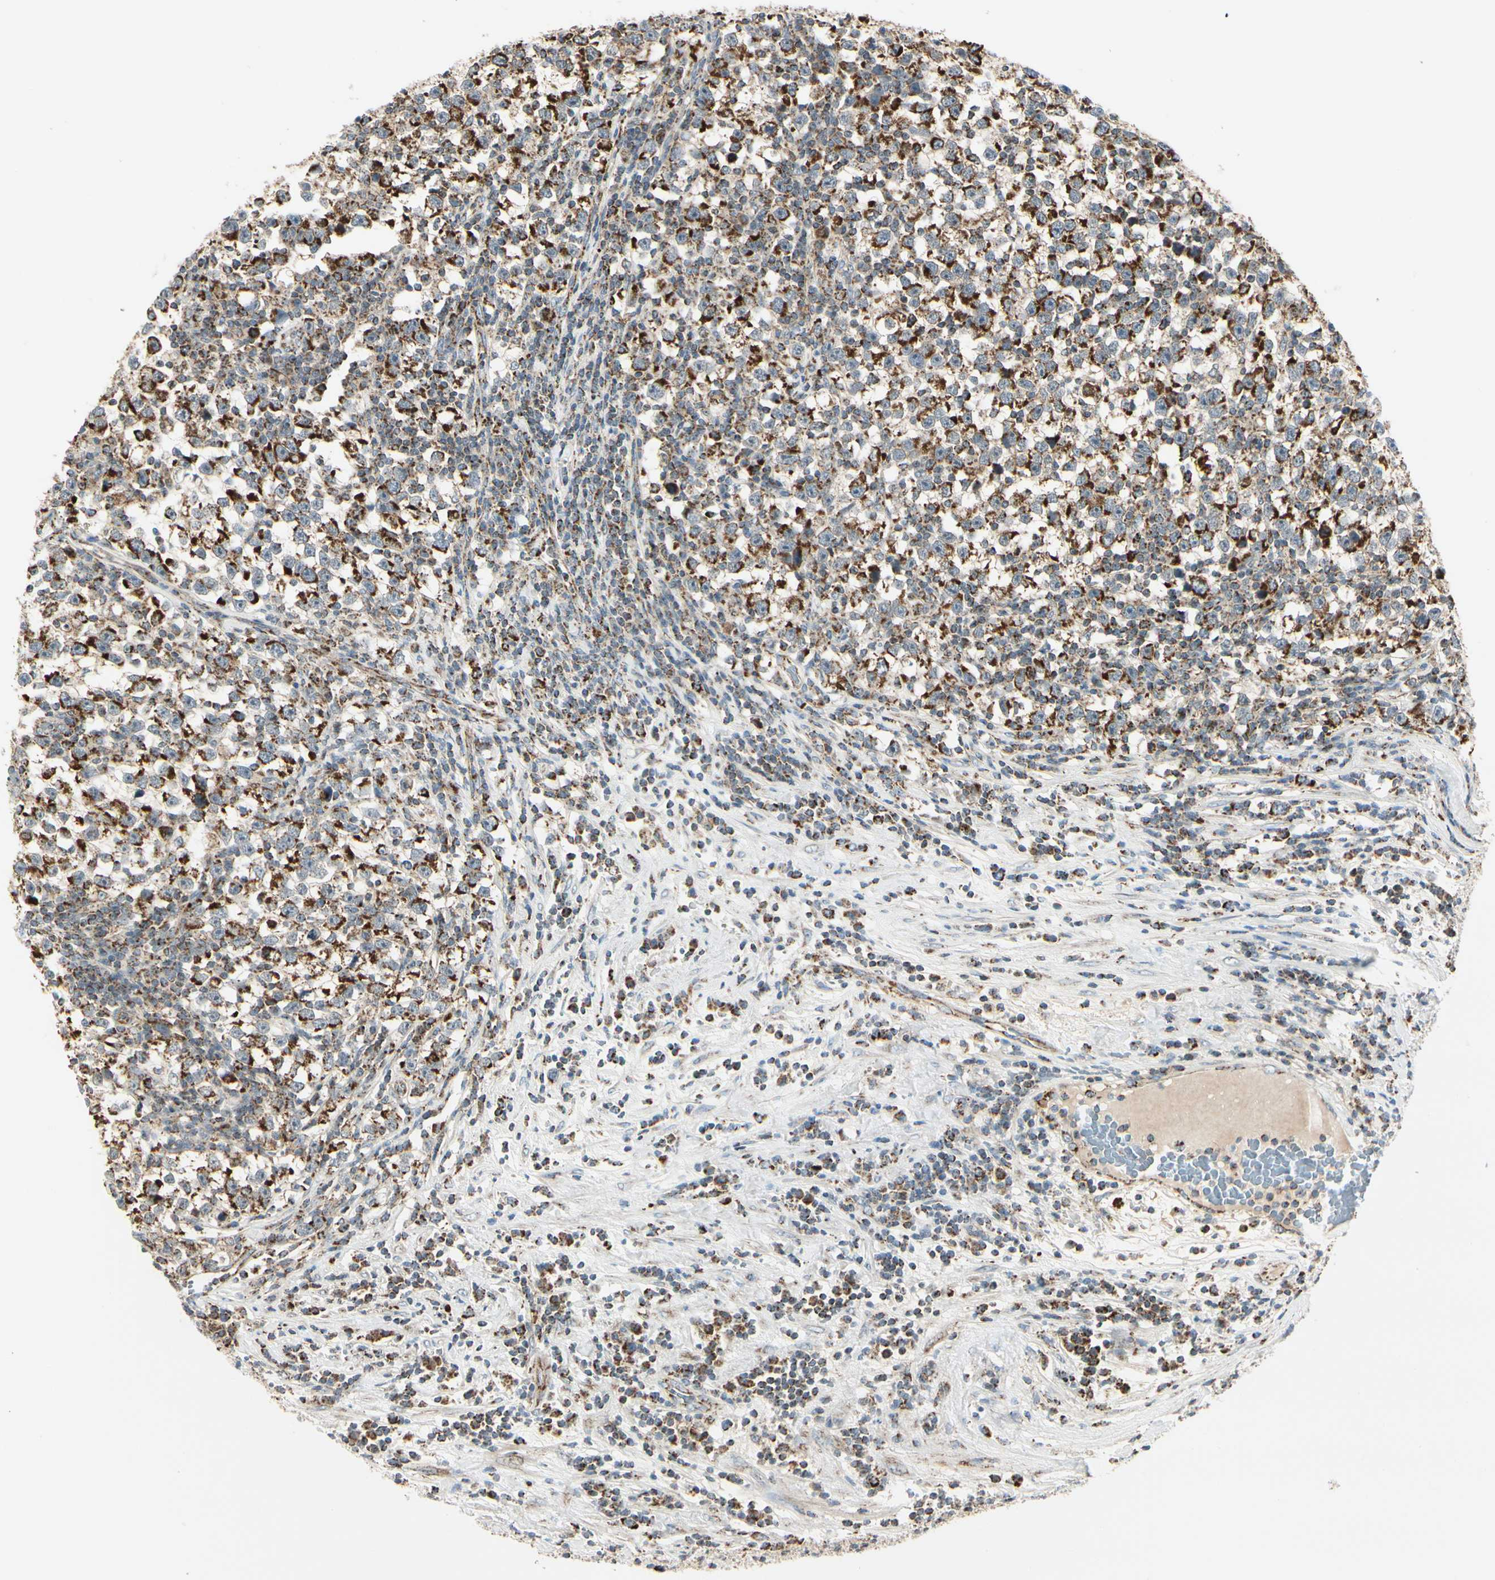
{"staining": {"intensity": "strong", "quantity": ">75%", "location": "cytoplasmic/membranous"}, "tissue": "testis cancer", "cell_type": "Tumor cells", "image_type": "cancer", "snomed": [{"axis": "morphology", "description": "Seminoma, NOS"}, {"axis": "topography", "description": "Testis"}], "caption": "Human testis cancer stained with a brown dye displays strong cytoplasmic/membranous positive staining in about >75% of tumor cells.", "gene": "ANKS6", "patient": {"sex": "male", "age": 43}}